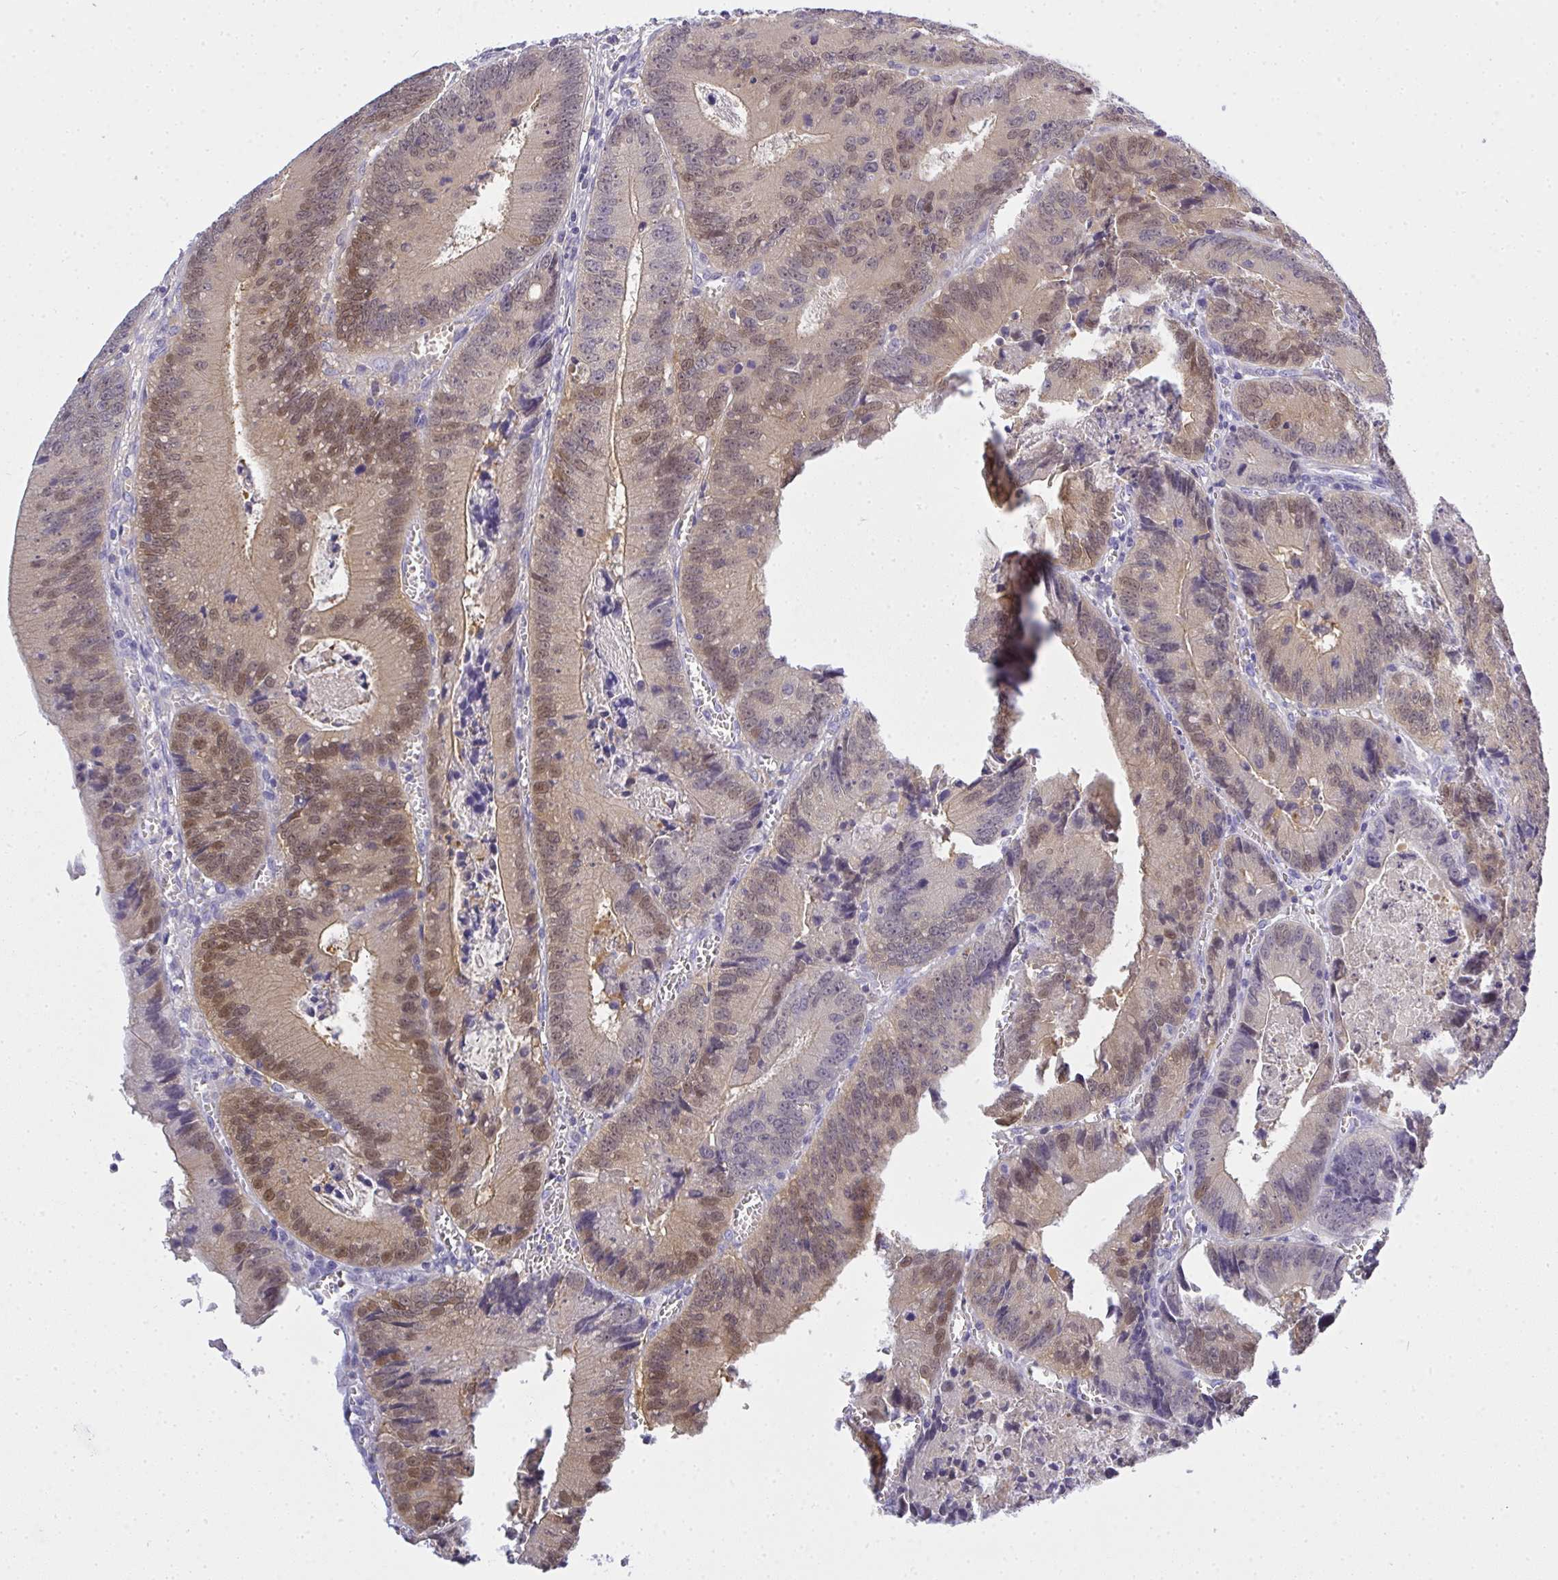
{"staining": {"intensity": "weak", "quantity": "25%-75%", "location": "nuclear"}, "tissue": "colorectal cancer", "cell_type": "Tumor cells", "image_type": "cancer", "snomed": [{"axis": "morphology", "description": "Adenocarcinoma, NOS"}, {"axis": "topography", "description": "Rectum"}], "caption": "A high-resolution photomicrograph shows immunohistochemistry (IHC) staining of adenocarcinoma (colorectal), which reveals weak nuclear expression in about 25%-75% of tumor cells. (brown staining indicates protein expression, while blue staining denotes nuclei).", "gene": "GSDMB", "patient": {"sex": "female", "age": 81}}